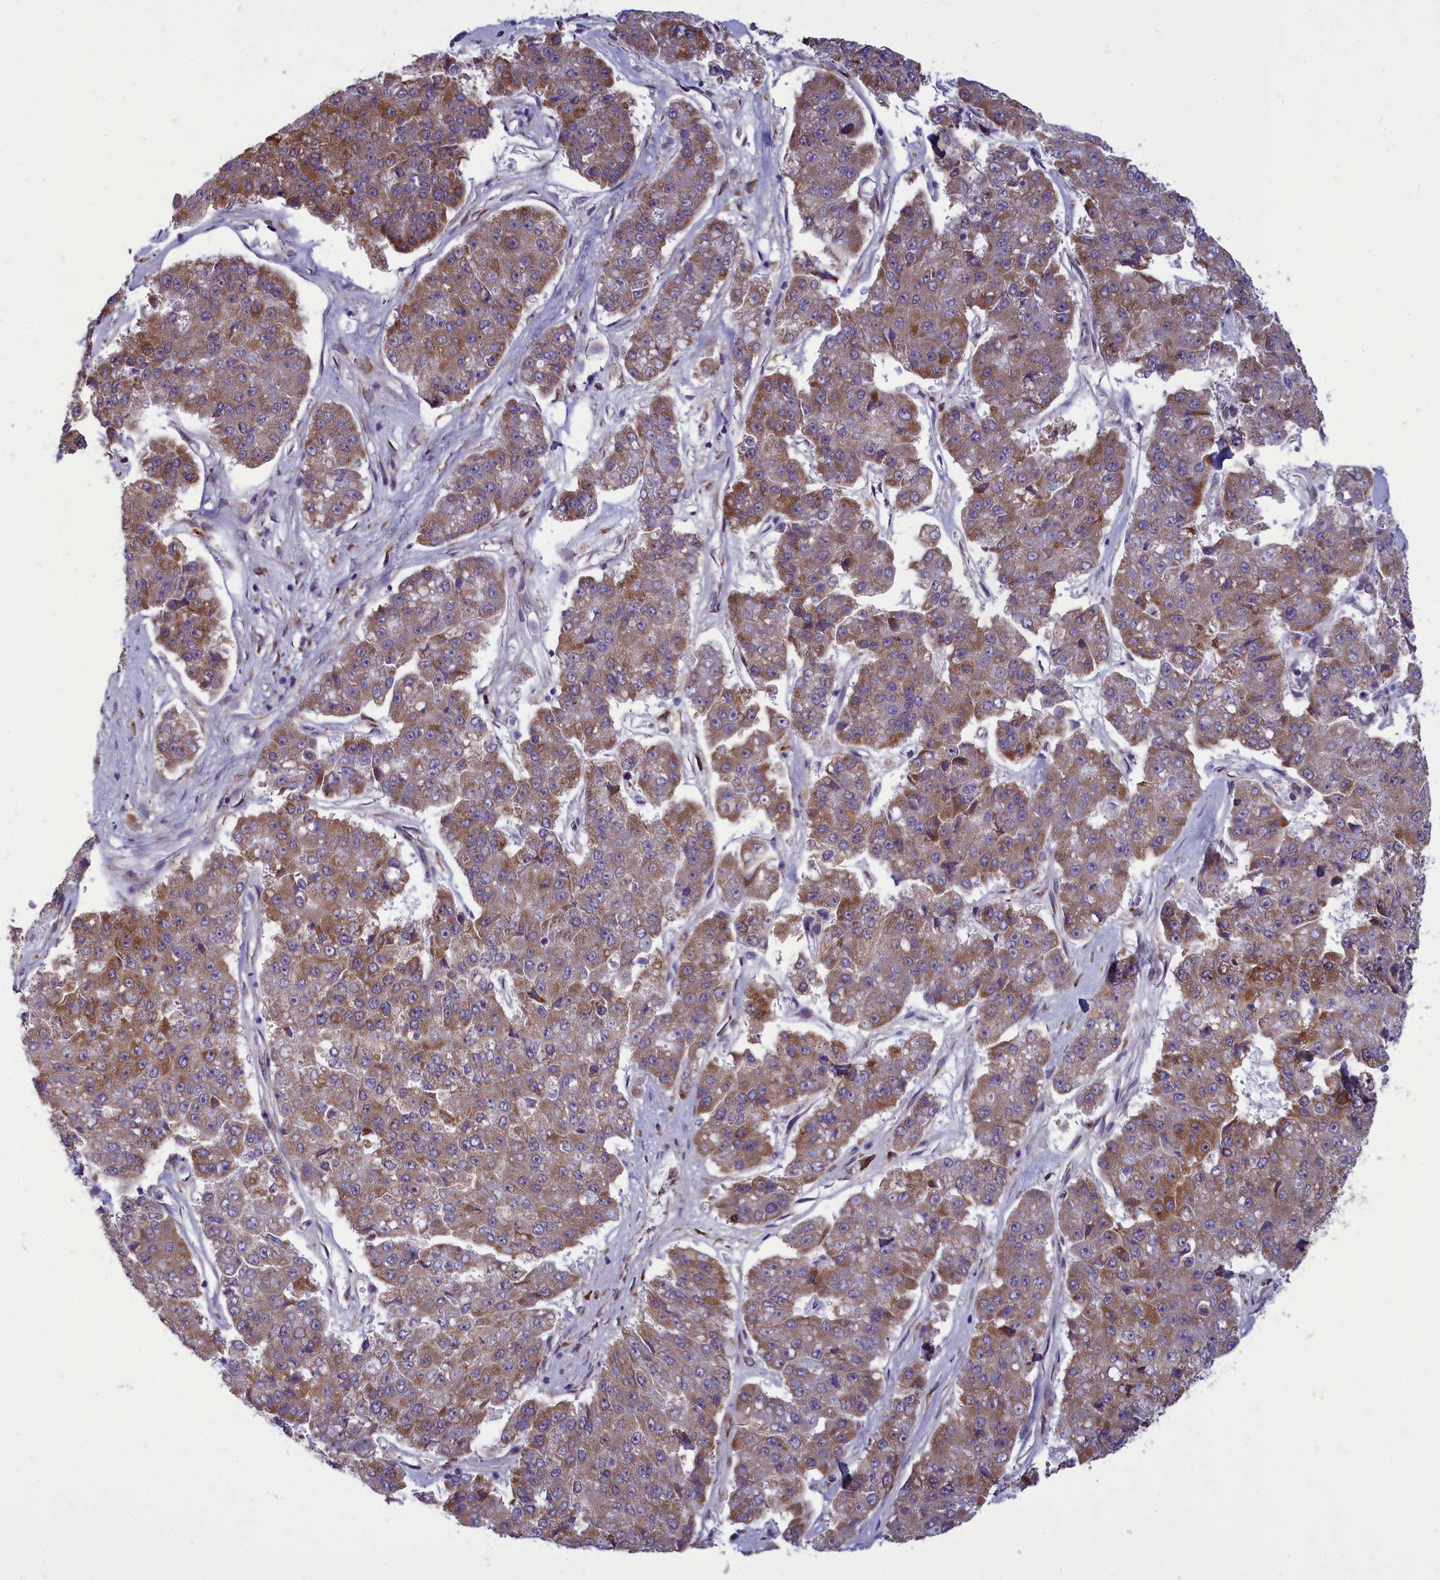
{"staining": {"intensity": "moderate", "quantity": ">75%", "location": "cytoplasmic/membranous"}, "tissue": "pancreatic cancer", "cell_type": "Tumor cells", "image_type": "cancer", "snomed": [{"axis": "morphology", "description": "Adenocarcinoma, NOS"}, {"axis": "topography", "description": "Pancreas"}], "caption": "Tumor cells demonstrate medium levels of moderate cytoplasmic/membranous positivity in about >75% of cells in human pancreatic adenocarcinoma.", "gene": "CENATAC", "patient": {"sex": "male", "age": 50}}